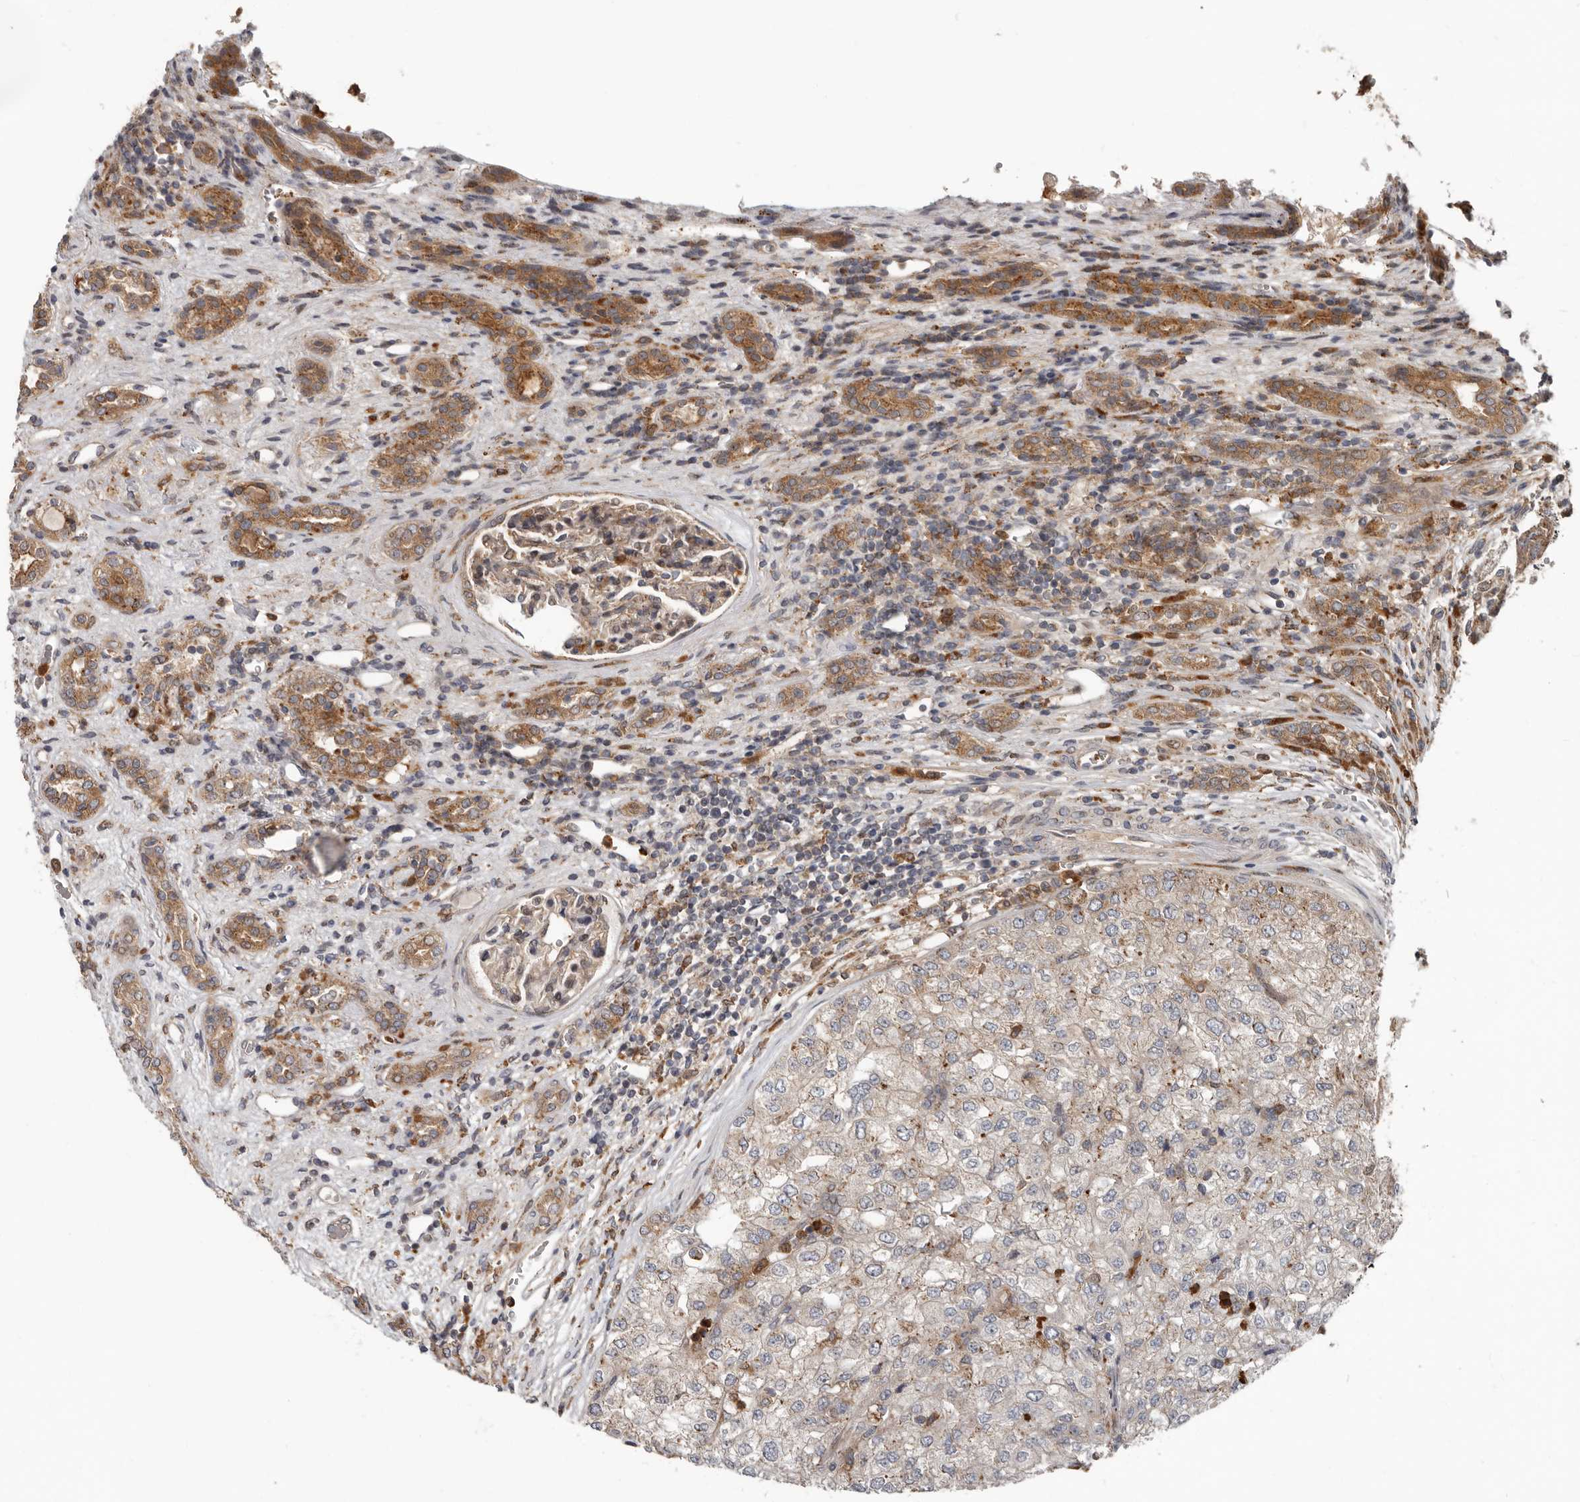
{"staining": {"intensity": "weak", "quantity": ">75%", "location": "cytoplasmic/membranous"}, "tissue": "renal cancer", "cell_type": "Tumor cells", "image_type": "cancer", "snomed": [{"axis": "morphology", "description": "Adenocarcinoma, NOS"}, {"axis": "topography", "description": "Kidney"}], "caption": "High-magnification brightfield microscopy of renal cancer stained with DAB (brown) and counterstained with hematoxylin (blue). tumor cells exhibit weak cytoplasmic/membranous expression is seen in about>75% of cells.", "gene": "FGFR4", "patient": {"sex": "female", "age": 54}}